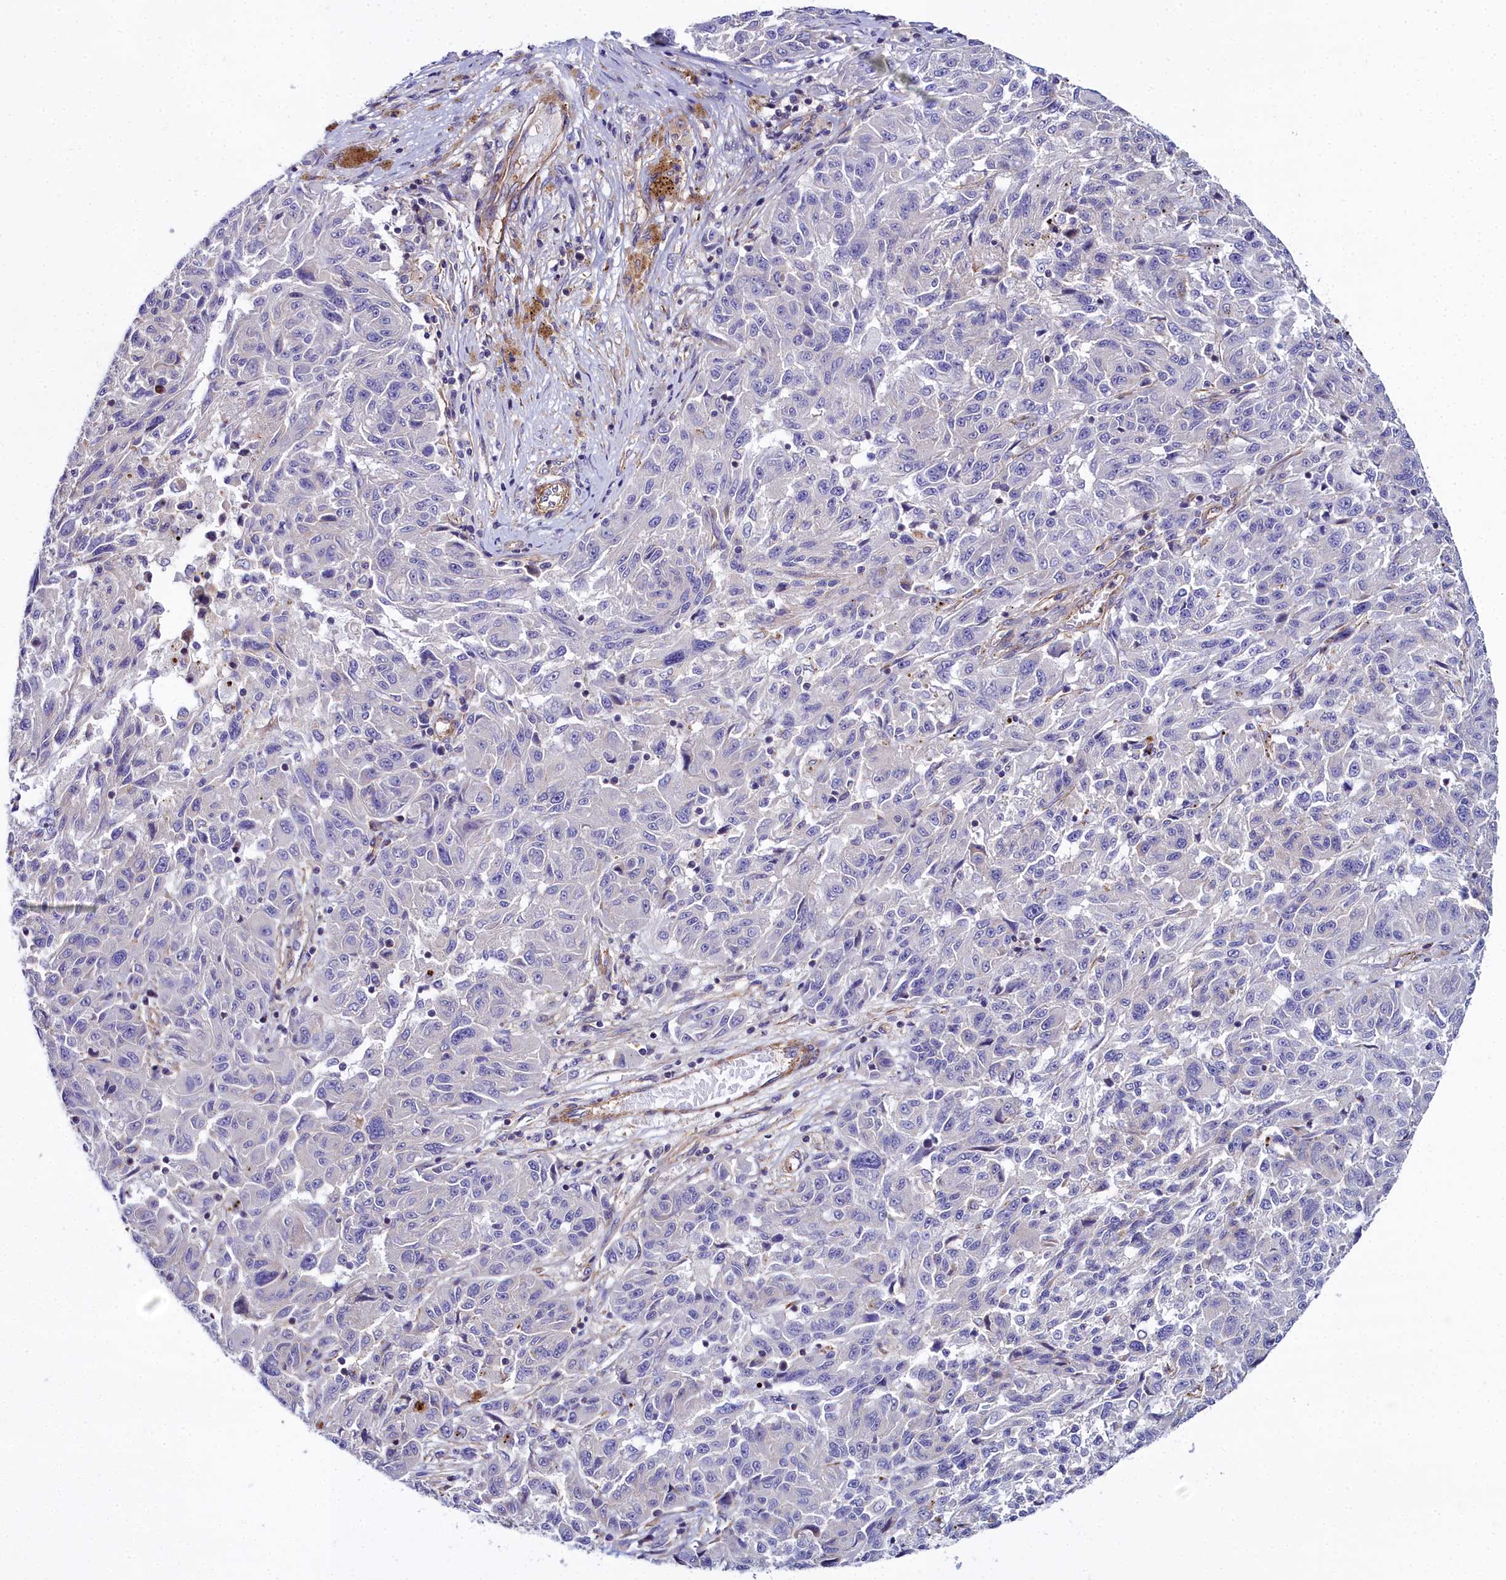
{"staining": {"intensity": "negative", "quantity": "none", "location": "none"}, "tissue": "melanoma", "cell_type": "Tumor cells", "image_type": "cancer", "snomed": [{"axis": "morphology", "description": "Malignant melanoma, NOS"}, {"axis": "topography", "description": "Skin"}], "caption": "Tumor cells are negative for brown protein staining in melanoma.", "gene": "FADS3", "patient": {"sex": "male", "age": 53}}